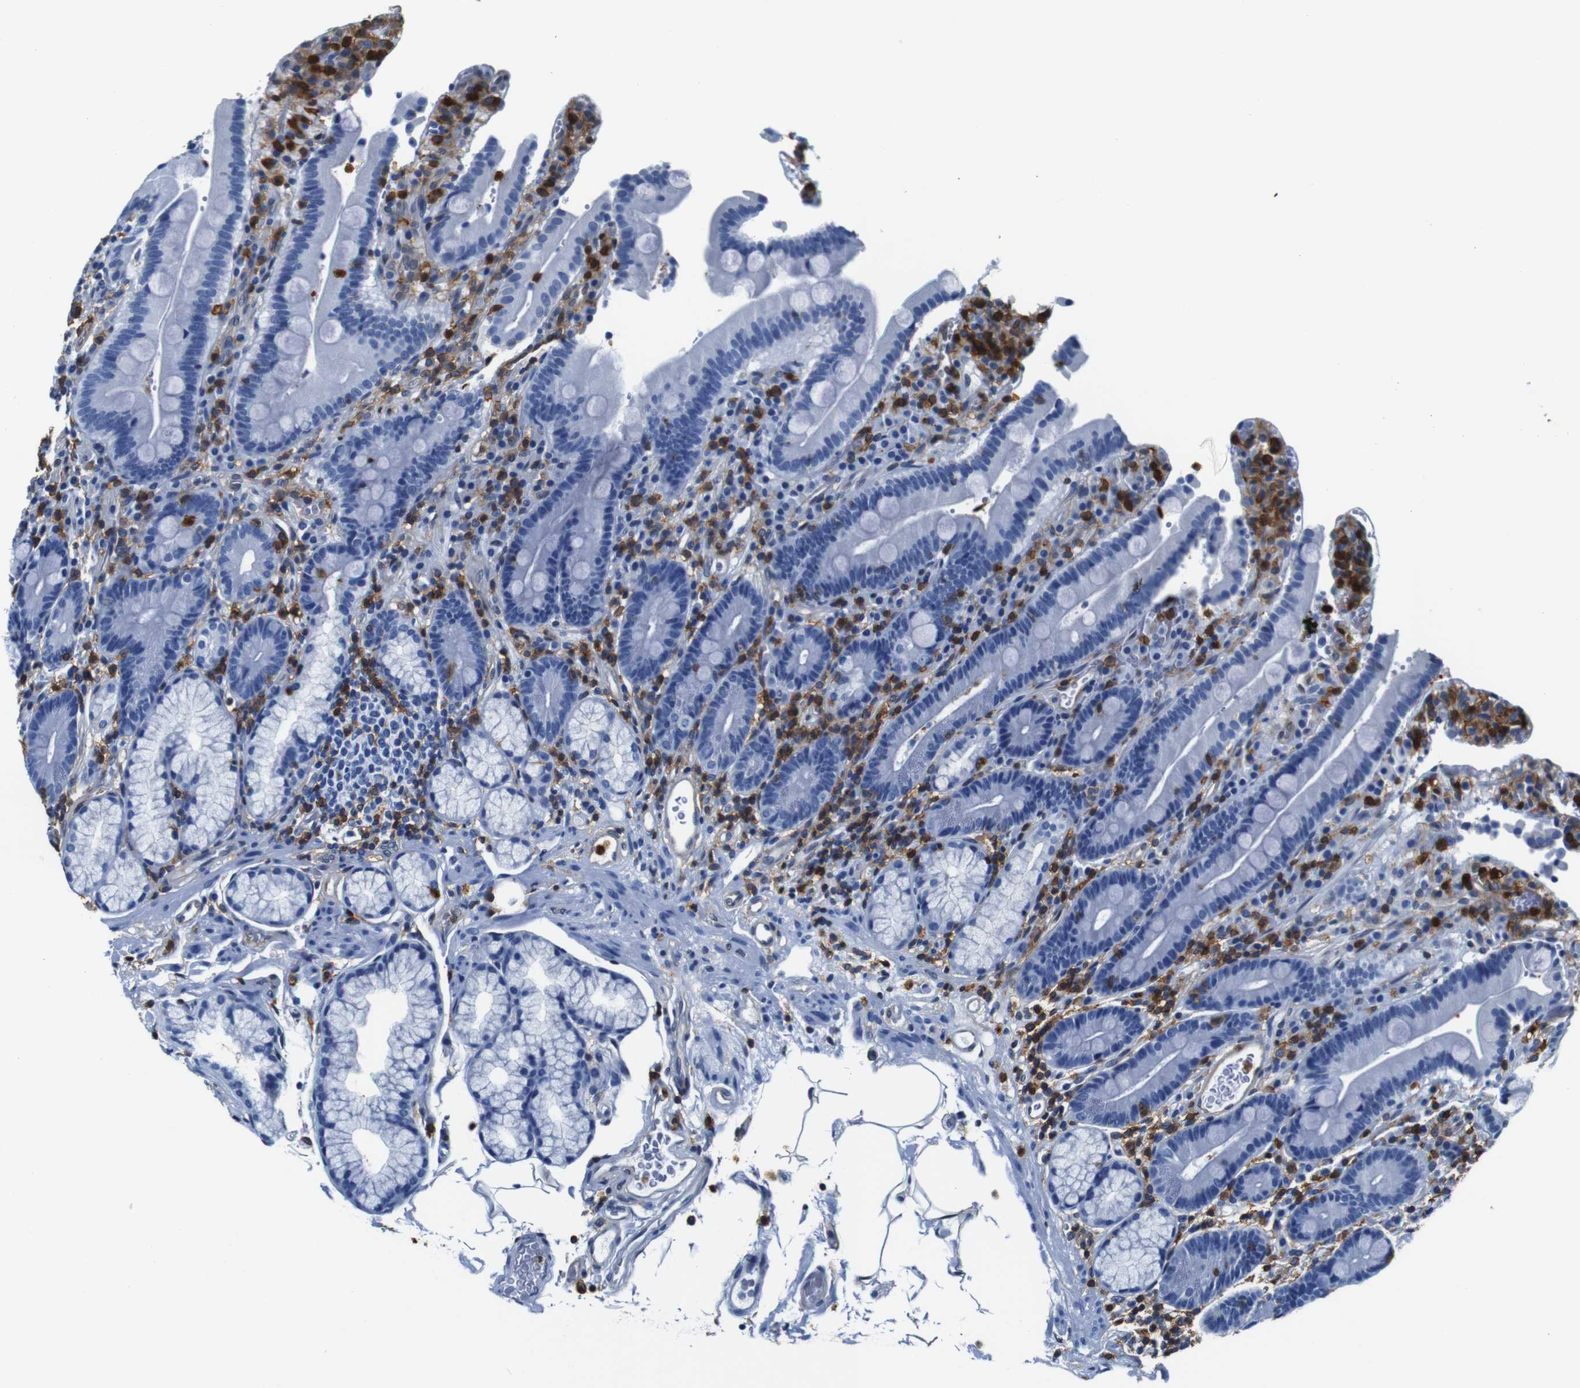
{"staining": {"intensity": "negative", "quantity": "none", "location": "none"}, "tissue": "duodenum", "cell_type": "Glandular cells", "image_type": "normal", "snomed": [{"axis": "morphology", "description": "Normal tissue, NOS"}, {"axis": "topography", "description": "Small intestine, NOS"}], "caption": "Immunohistochemical staining of benign duodenum reveals no significant staining in glandular cells.", "gene": "ANXA1", "patient": {"sex": "female", "age": 71}}